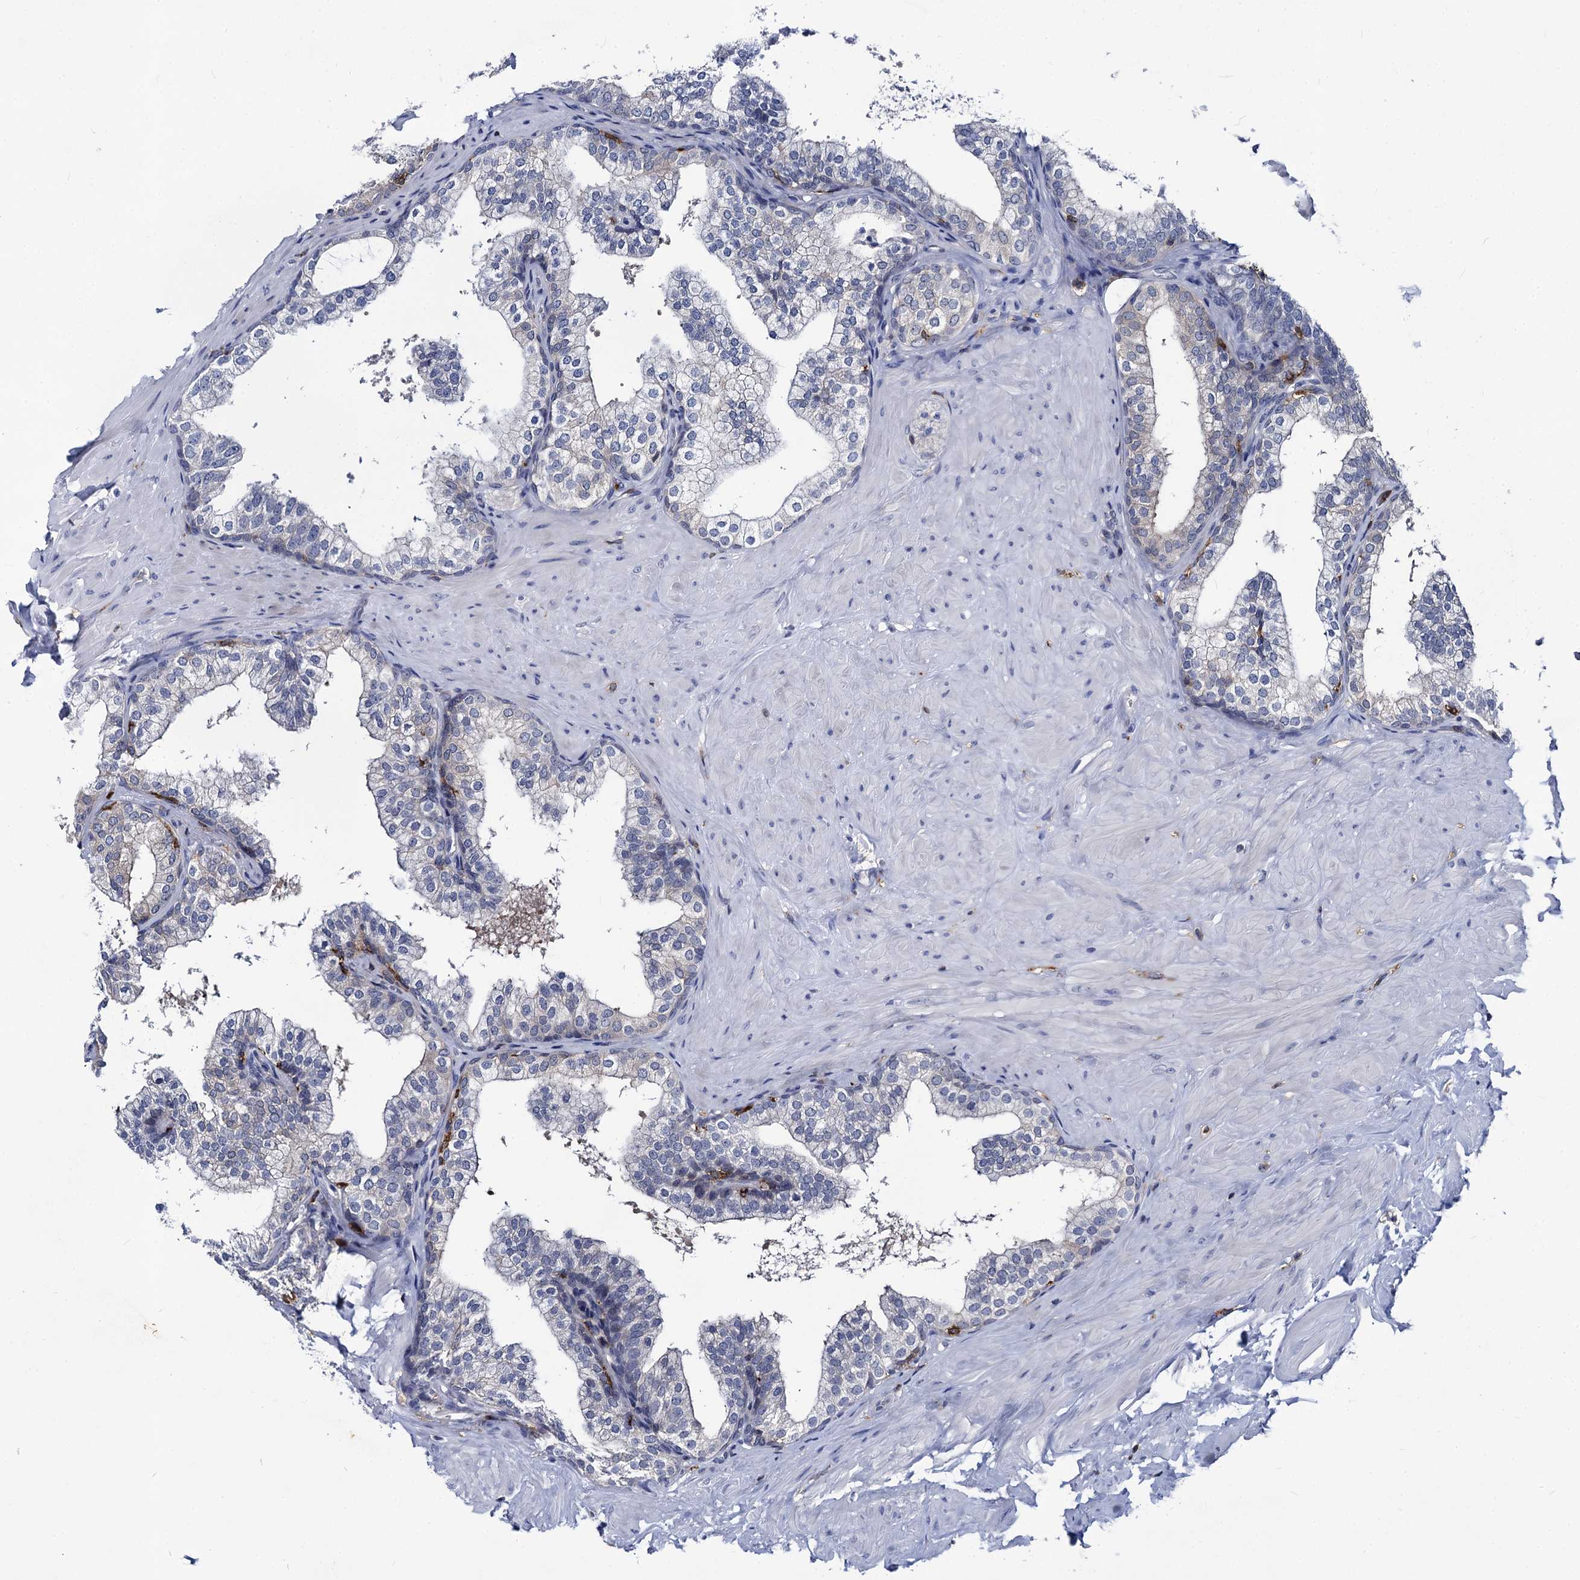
{"staining": {"intensity": "negative", "quantity": "none", "location": "none"}, "tissue": "prostate", "cell_type": "Glandular cells", "image_type": "normal", "snomed": [{"axis": "morphology", "description": "Normal tissue, NOS"}, {"axis": "topography", "description": "Prostate"}], "caption": "DAB immunohistochemical staining of unremarkable prostate exhibits no significant expression in glandular cells.", "gene": "RHOG", "patient": {"sex": "male", "age": 60}}